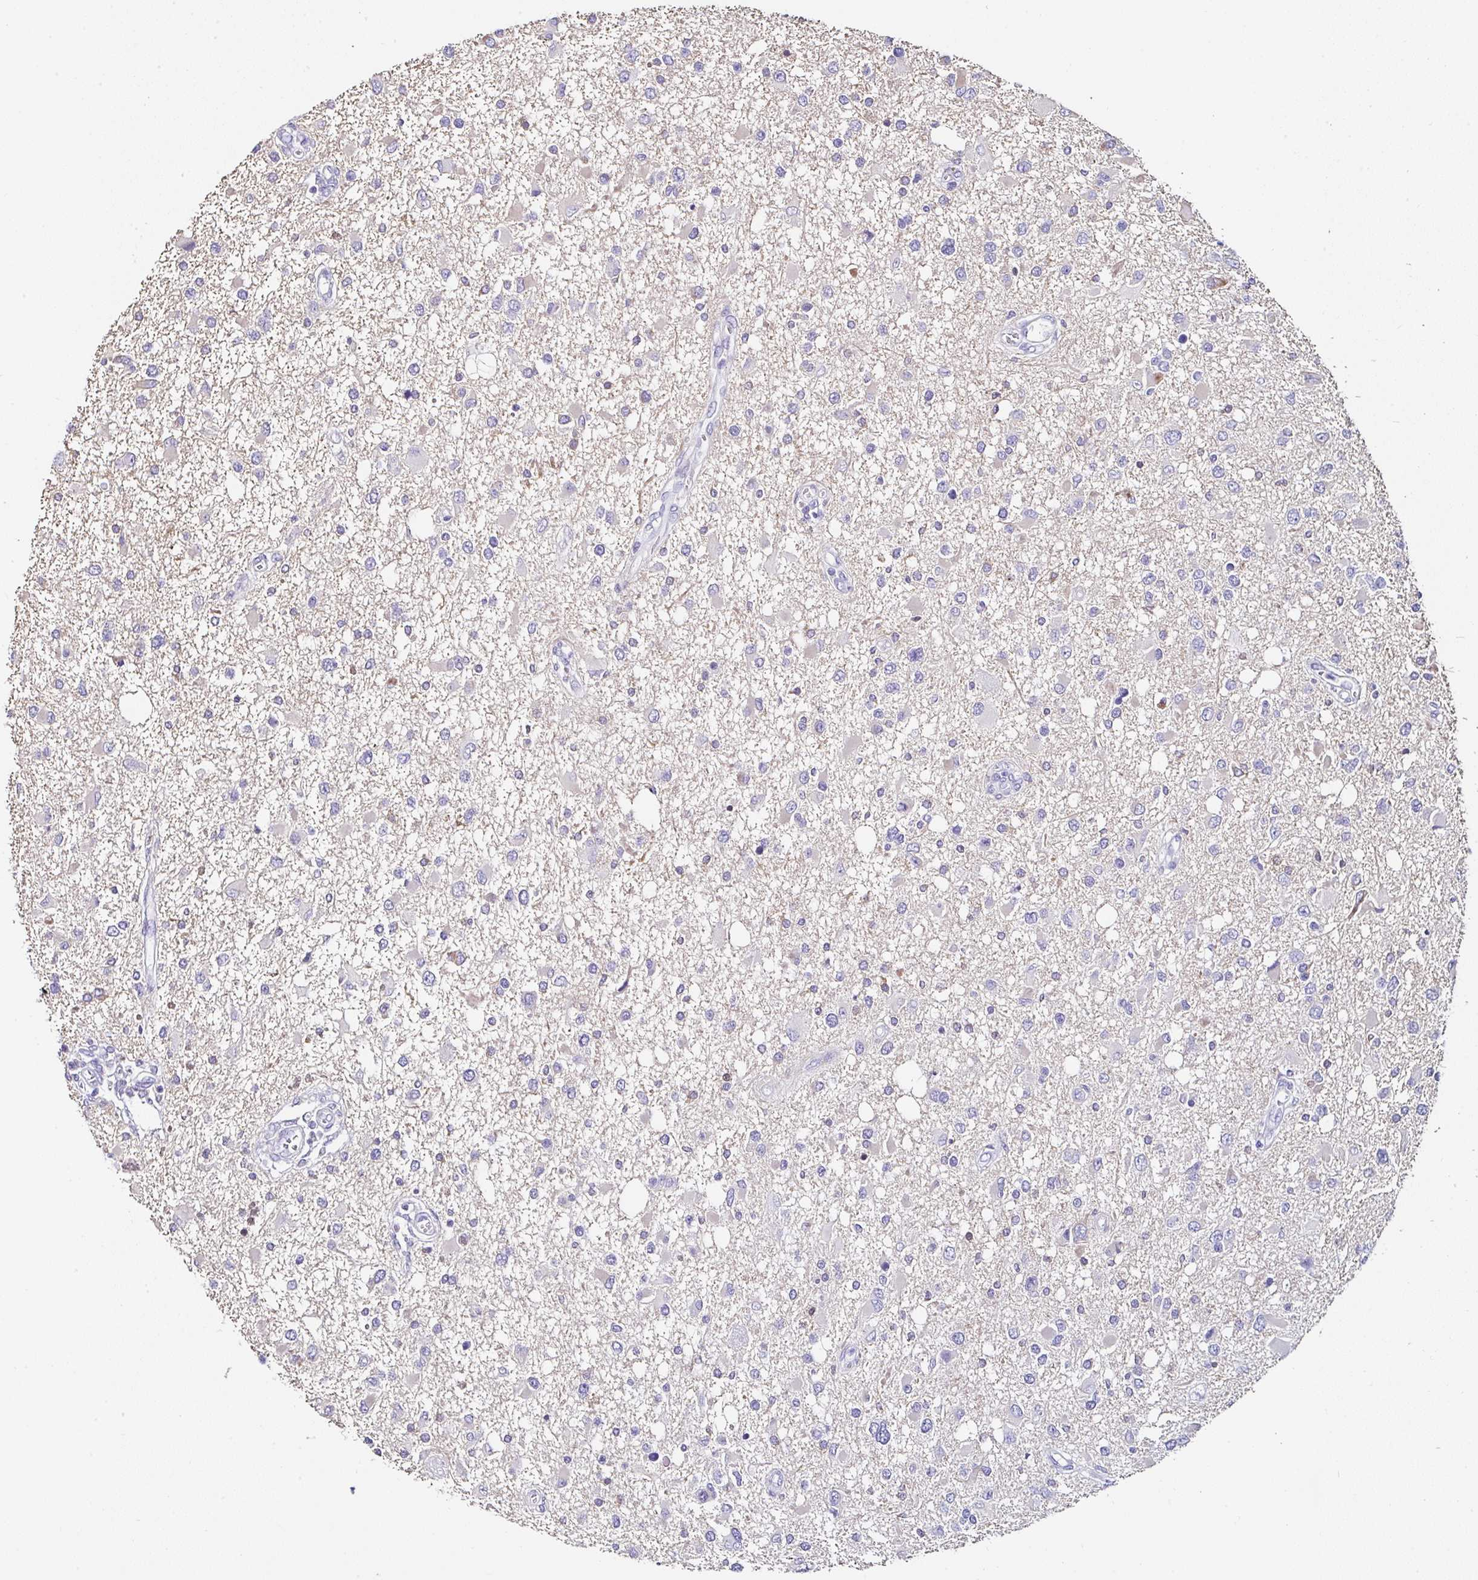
{"staining": {"intensity": "negative", "quantity": "none", "location": "none"}, "tissue": "glioma", "cell_type": "Tumor cells", "image_type": "cancer", "snomed": [{"axis": "morphology", "description": "Glioma, malignant, High grade"}, {"axis": "topography", "description": "Brain"}], "caption": "Immunohistochemistry (IHC) histopathology image of neoplastic tissue: human malignant high-grade glioma stained with DAB (3,3'-diaminobenzidine) exhibits no significant protein positivity in tumor cells.", "gene": "UGT3A1", "patient": {"sex": "male", "age": 53}}